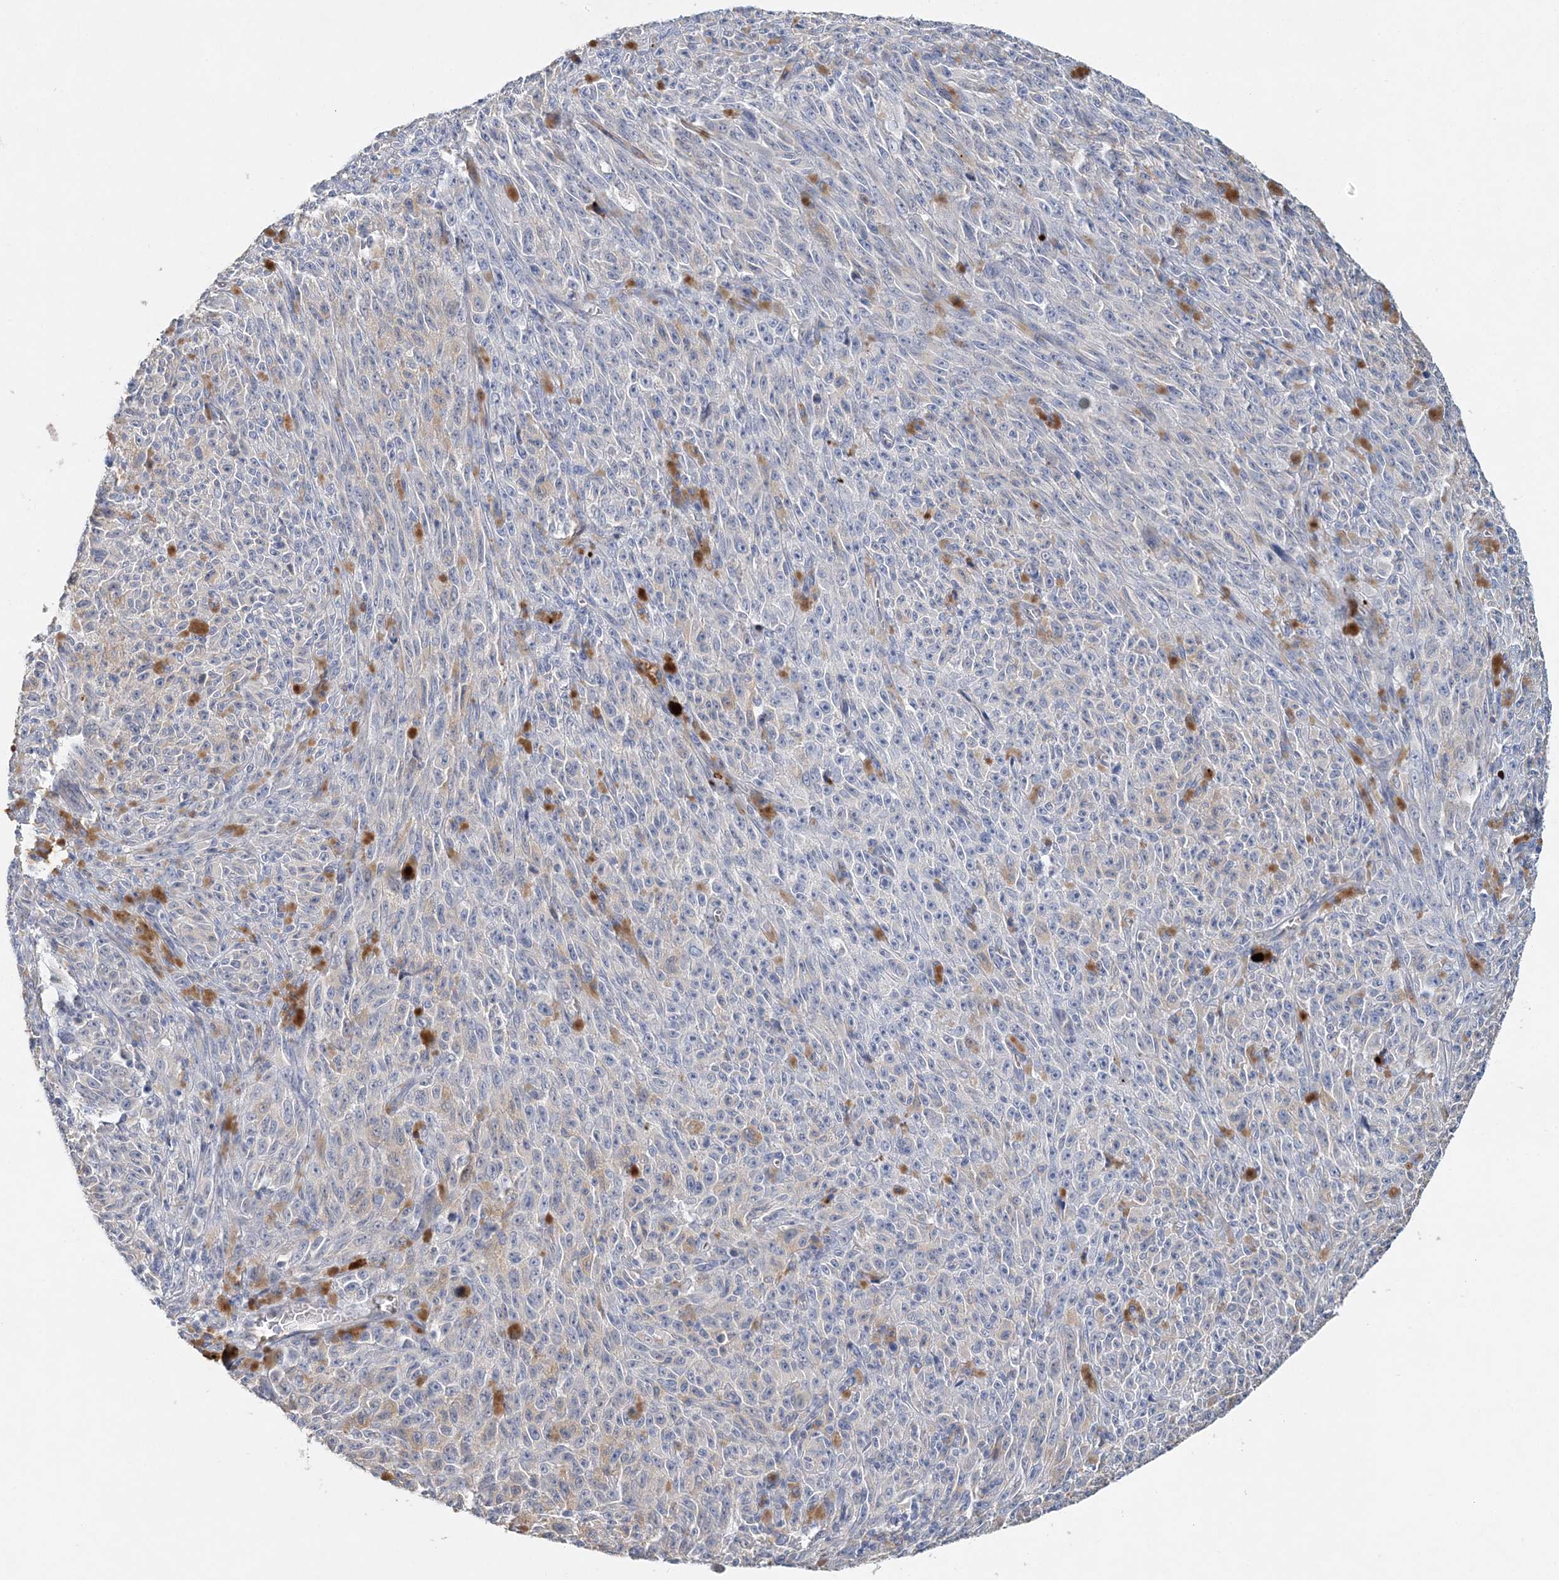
{"staining": {"intensity": "negative", "quantity": "none", "location": "none"}, "tissue": "melanoma", "cell_type": "Tumor cells", "image_type": "cancer", "snomed": [{"axis": "morphology", "description": "Malignant melanoma, NOS"}, {"axis": "topography", "description": "Skin"}], "caption": "Immunohistochemistry histopathology image of malignant melanoma stained for a protein (brown), which displays no expression in tumor cells.", "gene": "LRRIQ4", "patient": {"sex": "female", "age": 82}}